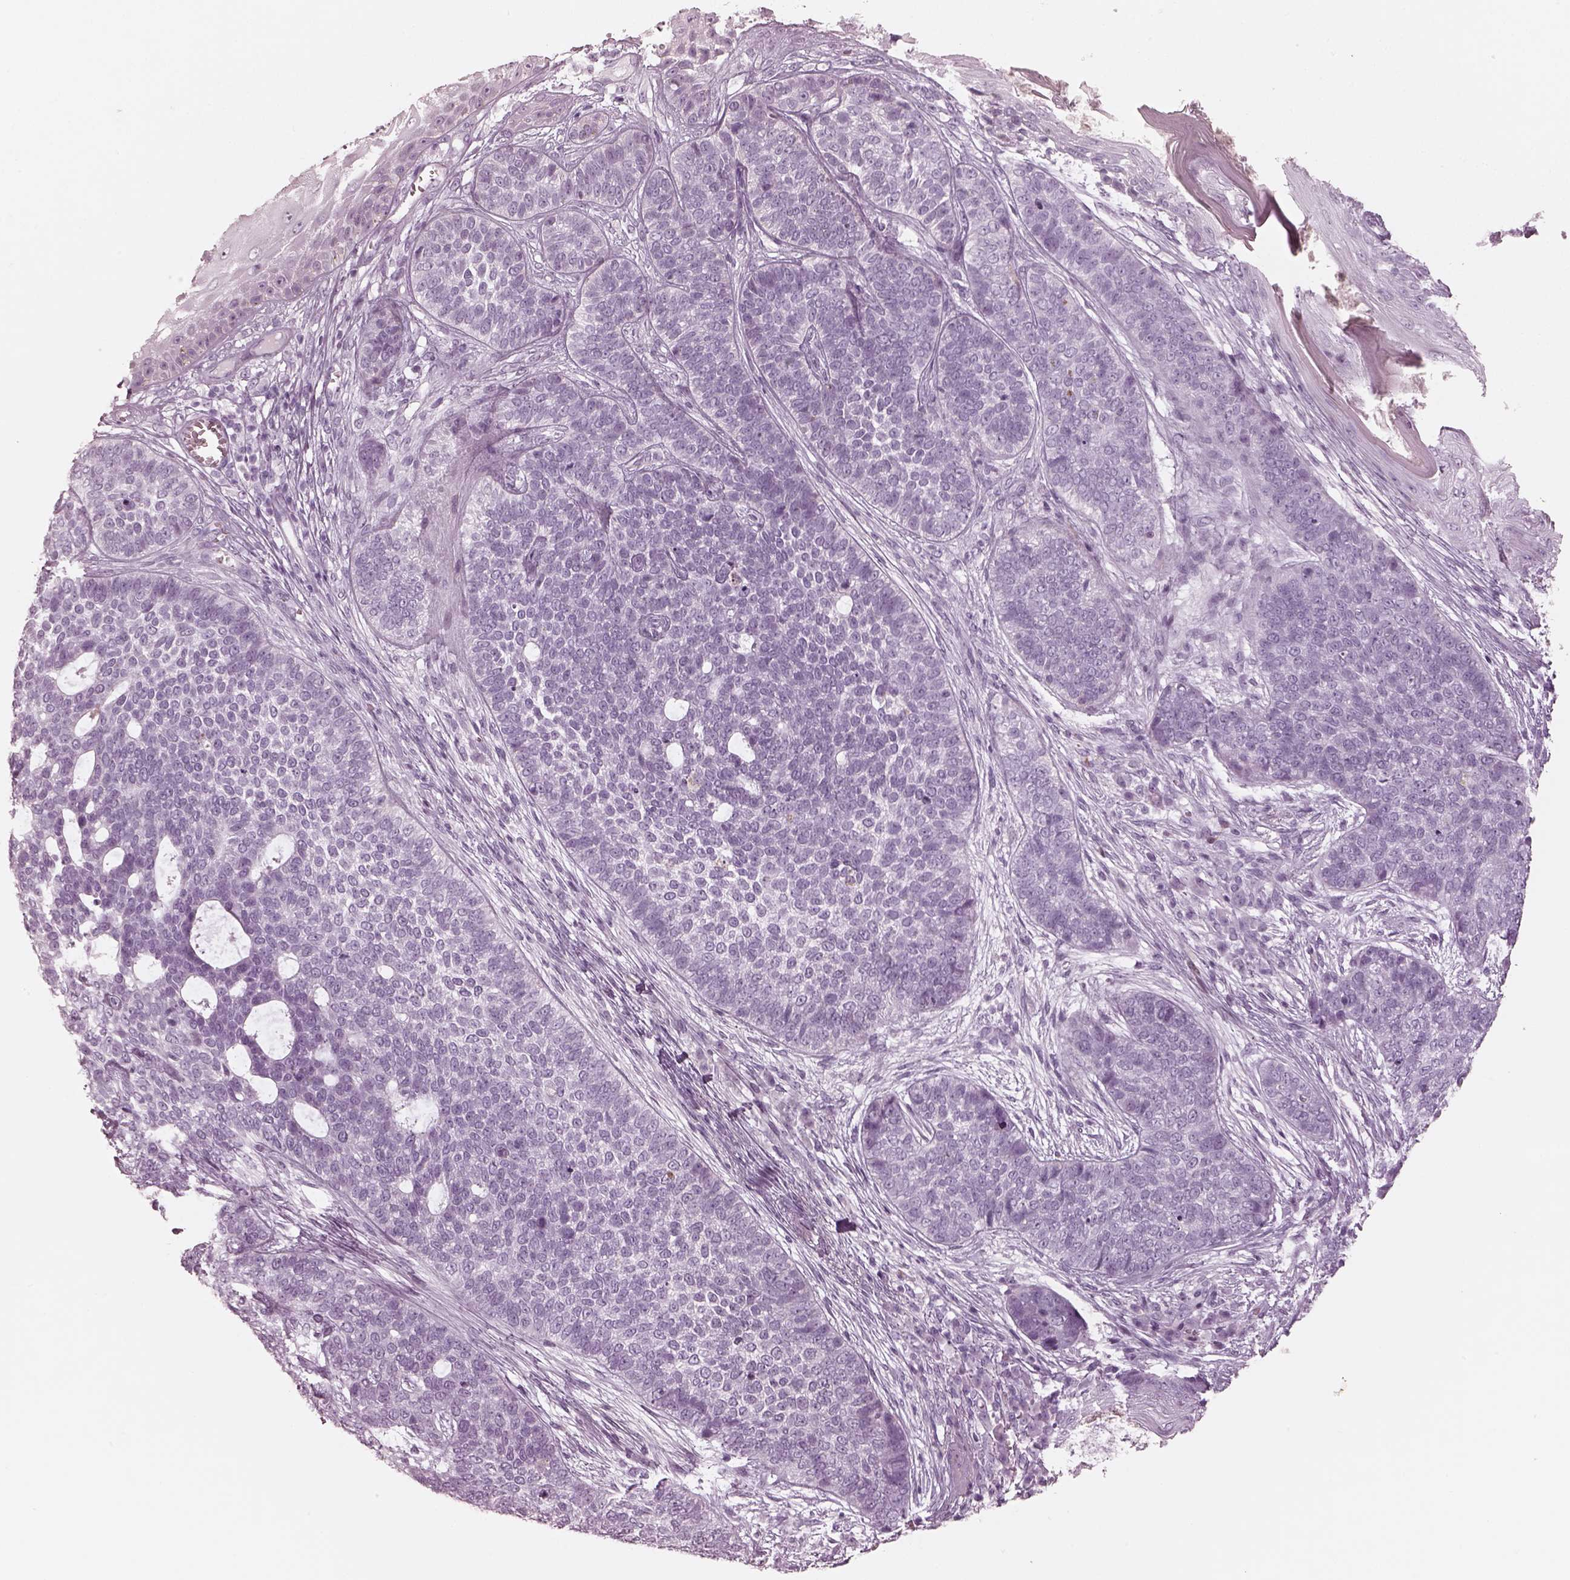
{"staining": {"intensity": "negative", "quantity": "none", "location": "none"}, "tissue": "skin cancer", "cell_type": "Tumor cells", "image_type": "cancer", "snomed": [{"axis": "morphology", "description": "Basal cell carcinoma"}, {"axis": "topography", "description": "Skin"}], "caption": "There is no significant staining in tumor cells of skin cancer. (Stains: DAB (3,3'-diaminobenzidine) immunohistochemistry with hematoxylin counter stain, Microscopy: brightfield microscopy at high magnification).", "gene": "OPN4", "patient": {"sex": "female", "age": 69}}